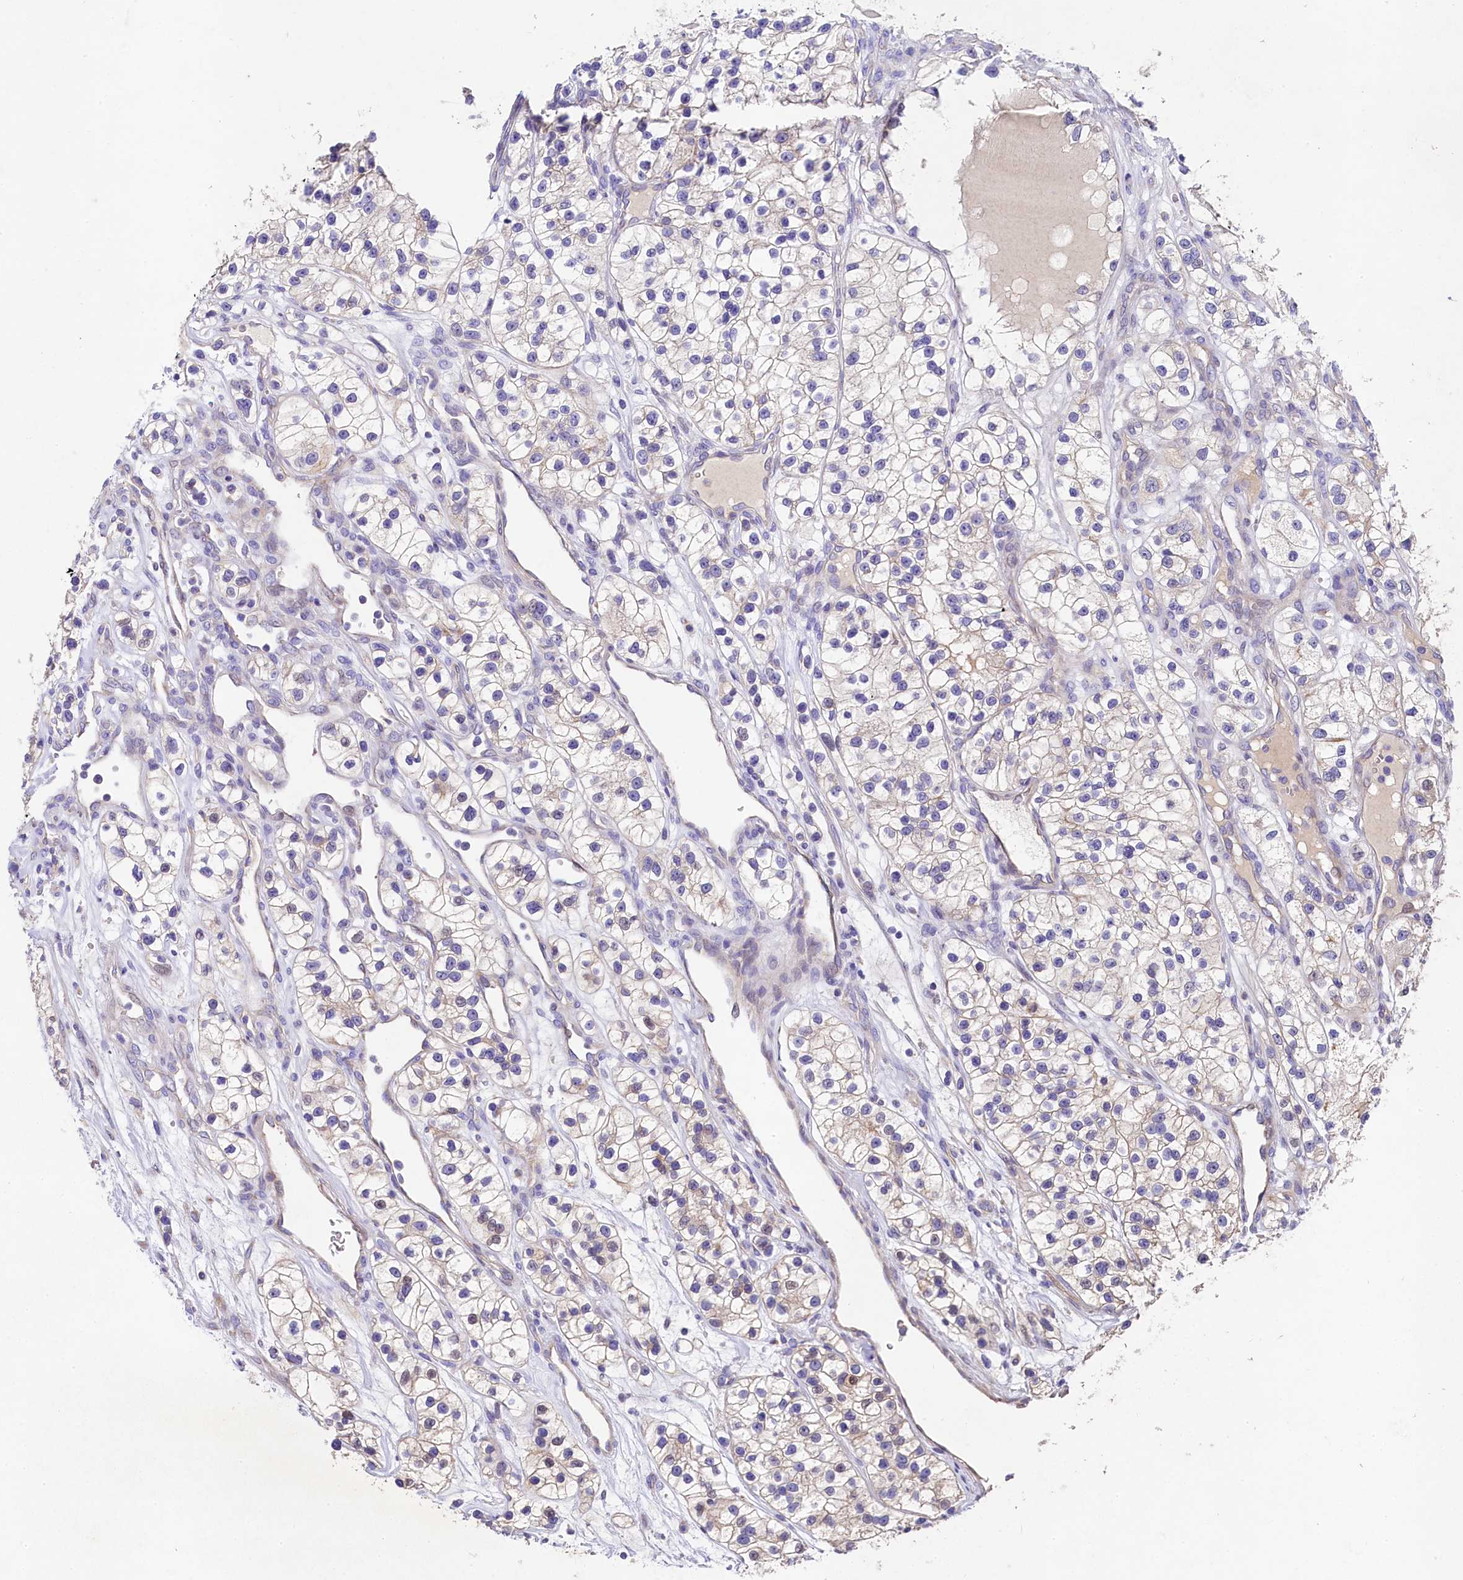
{"staining": {"intensity": "weak", "quantity": "<25%", "location": "cytoplasmic/membranous"}, "tissue": "renal cancer", "cell_type": "Tumor cells", "image_type": "cancer", "snomed": [{"axis": "morphology", "description": "Adenocarcinoma, NOS"}, {"axis": "topography", "description": "Kidney"}], "caption": "Tumor cells are negative for brown protein staining in renal cancer (adenocarcinoma).", "gene": "FXYD6", "patient": {"sex": "female", "age": 57}}